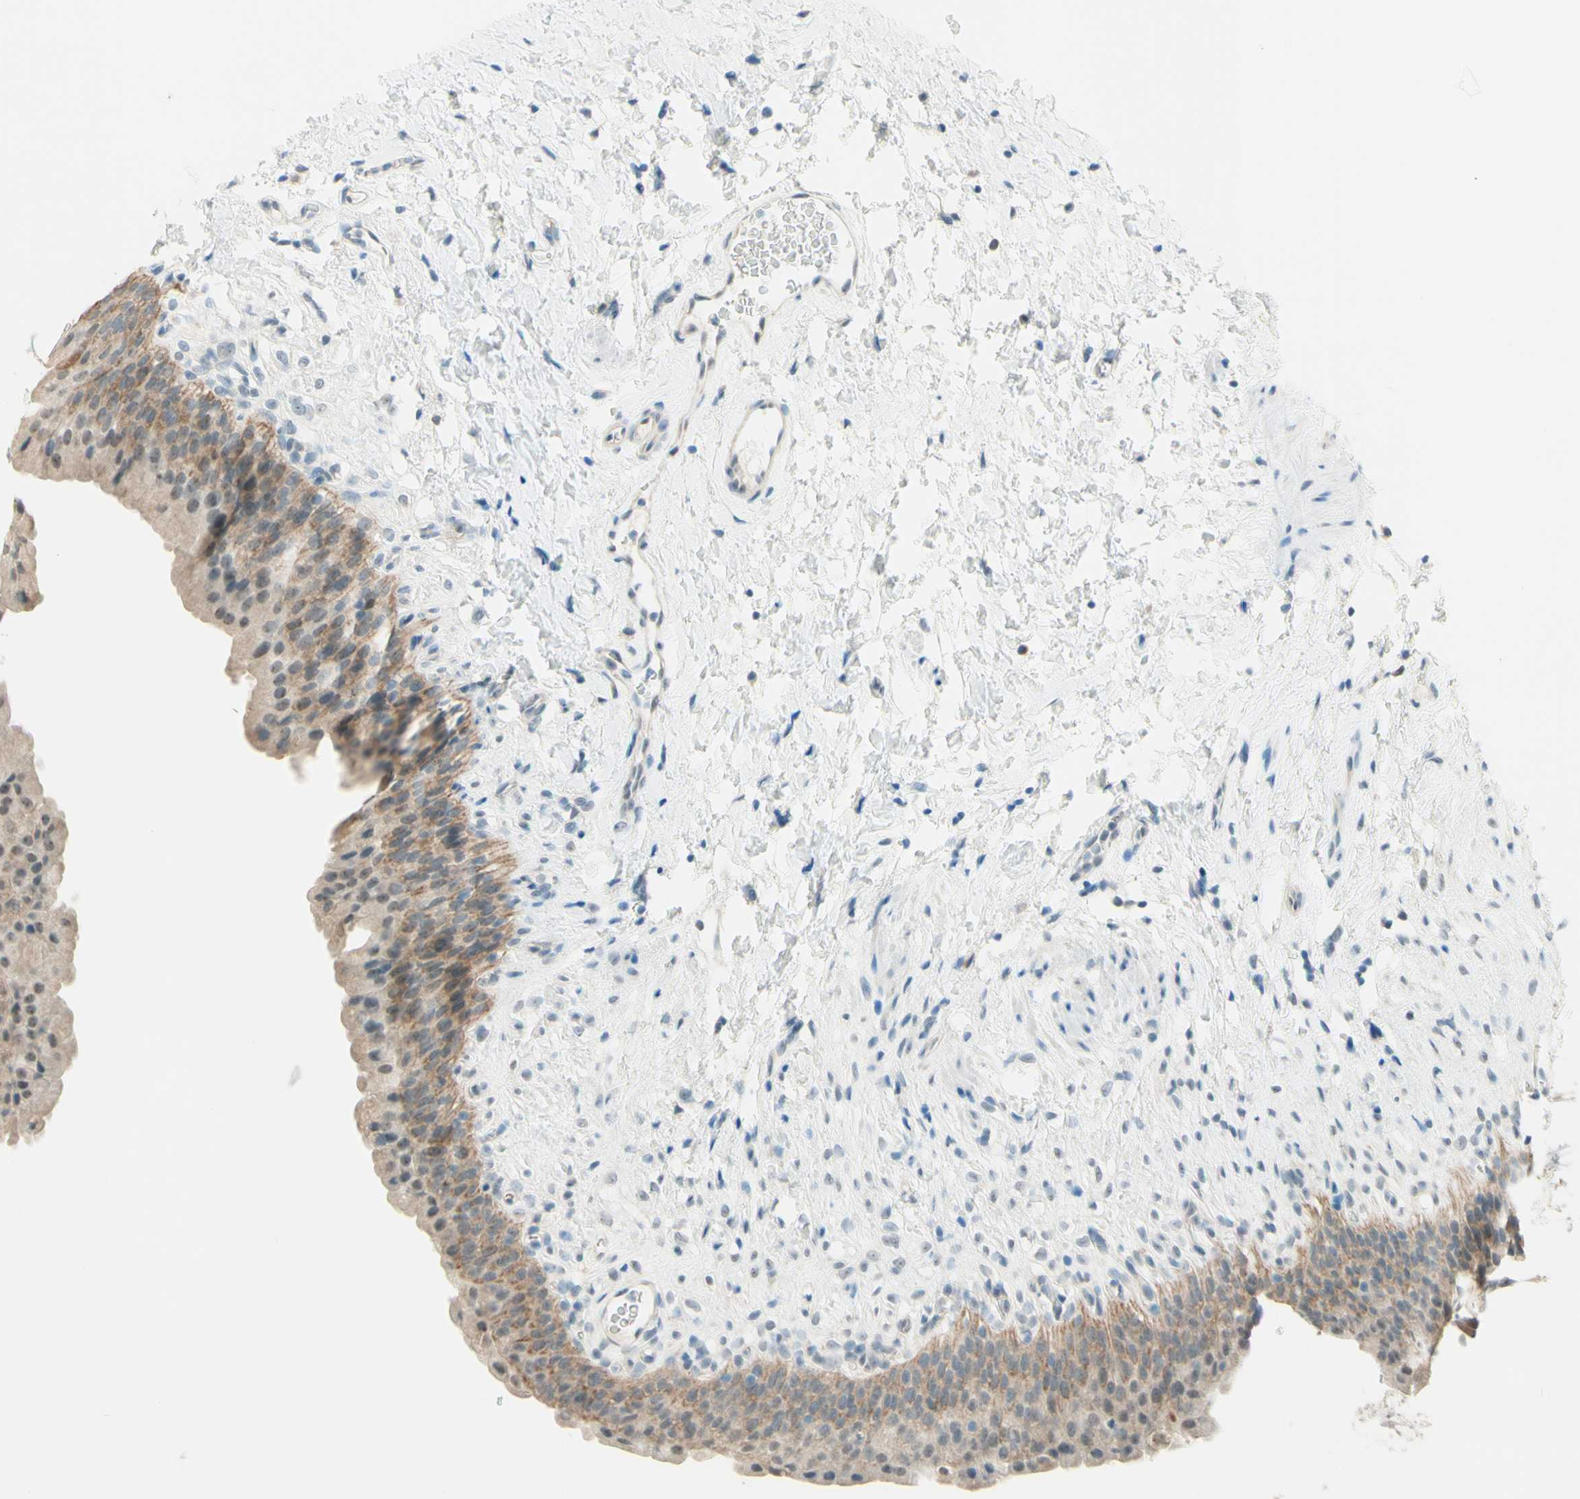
{"staining": {"intensity": "weak", "quantity": ">75%", "location": "cytoplasmic/membranous"}, "tissue": "urinary bladder", "cell_type": "Urothelial cells", "image_type": "normal", "snomed": [{"axis": "morphology", "description": "Normal tissue, NOS"}, {"axis": "topography", "description": "Urinary bladder"}], "caption": "This photomicrograph reveals IHC staining of normal urinary bladder, with low weak cytoplasmic/membranous positivity in approximately >75% of urothelial cells.", "gene": "JPH1", "patient": {"sex": "female", "age": 79}}